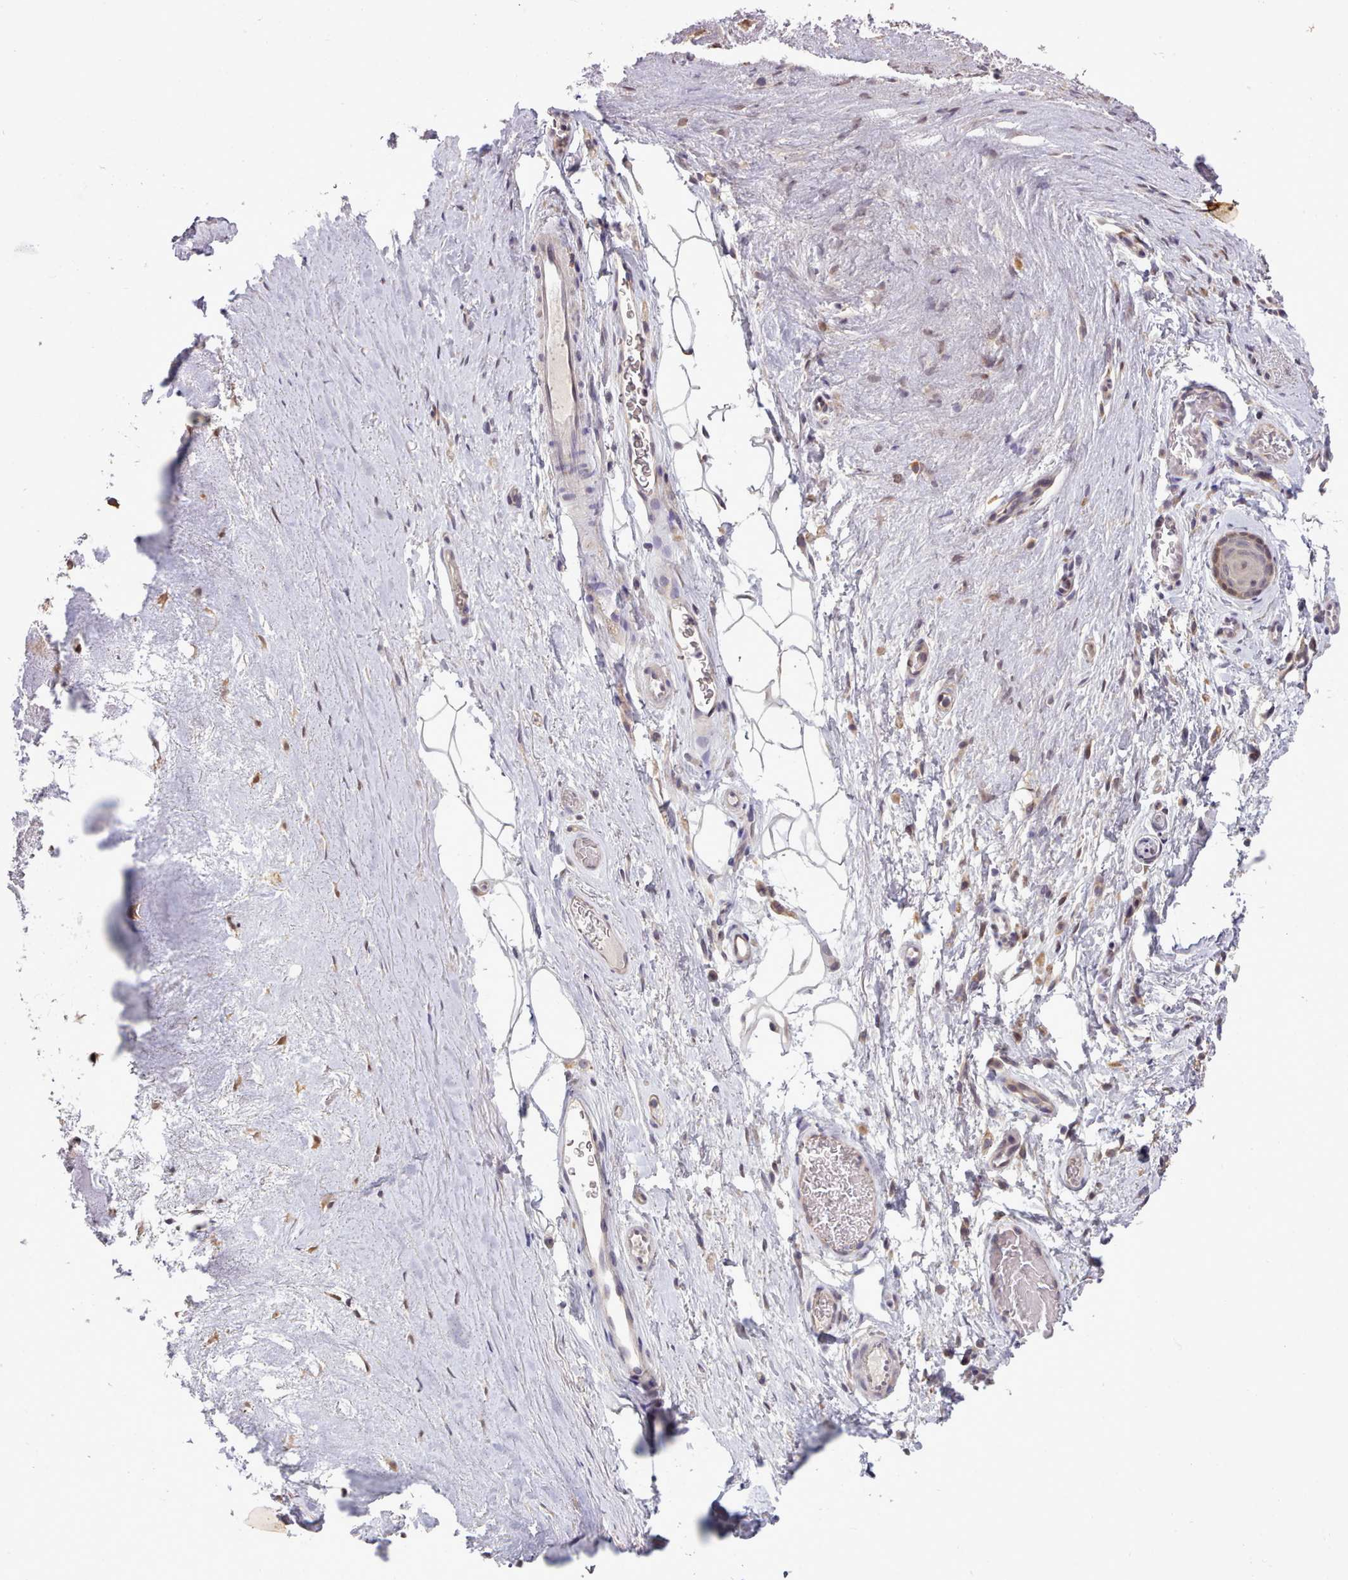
{"staining": {"intensity": "negative", "quantity": "none", "location": "none"}, "tissue": "adipose tissue", "cell_type": "Adipocytes", "image_type": "normal", "snomed": [{"axis": "morphology", "description": "Normal tissue, NOS"}, {"axis": "topography", "description": "Cartilage tissue"}], "caption": "The histopathology image reveals no significant staining in adipocytes of adipose tissue.", "gene": "ARL17A", "patient": {"sex": "male", "age": 81}}